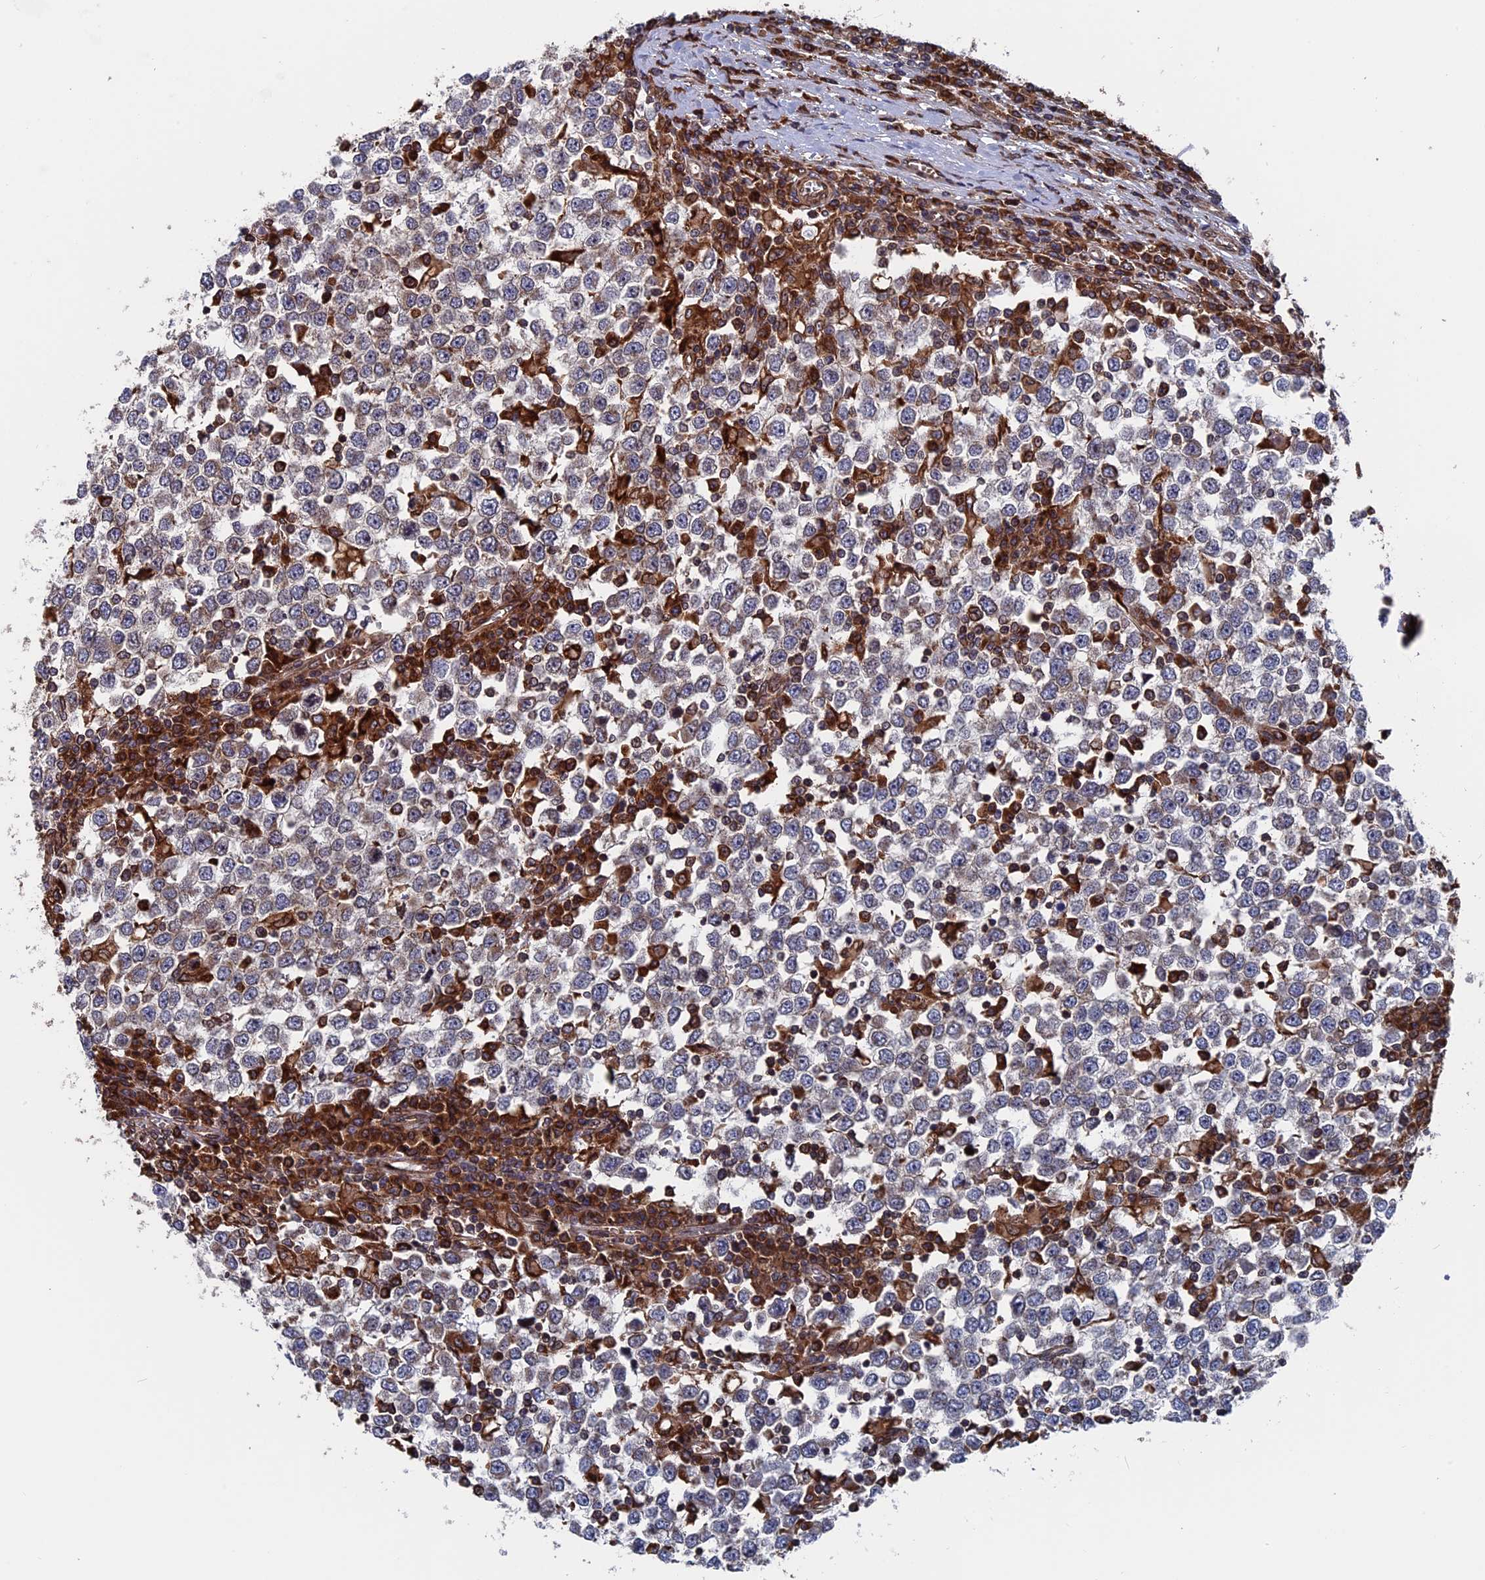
{"staining": {"intensity": "negative", "quantity": "none", "location": "none"}, "tissue": "testis cancer", "cell_type": "Tumor cells", "image_type": "cancer", "snomed": [{"axis": "morphology", "description": "Seminoma, NOS"}, {"axis": "topography", "description": "Testis"}], "caption": "Immunohistochemistry (IHC) micrograph of neoplastic tissue: human testis seminoma stained with DAB (3,3'-diaminobenzidine) reveals no significant protein positivity in tumor cells.", "gene": "RPUSD1", "patient": {"sex": "male", "age": 65}}